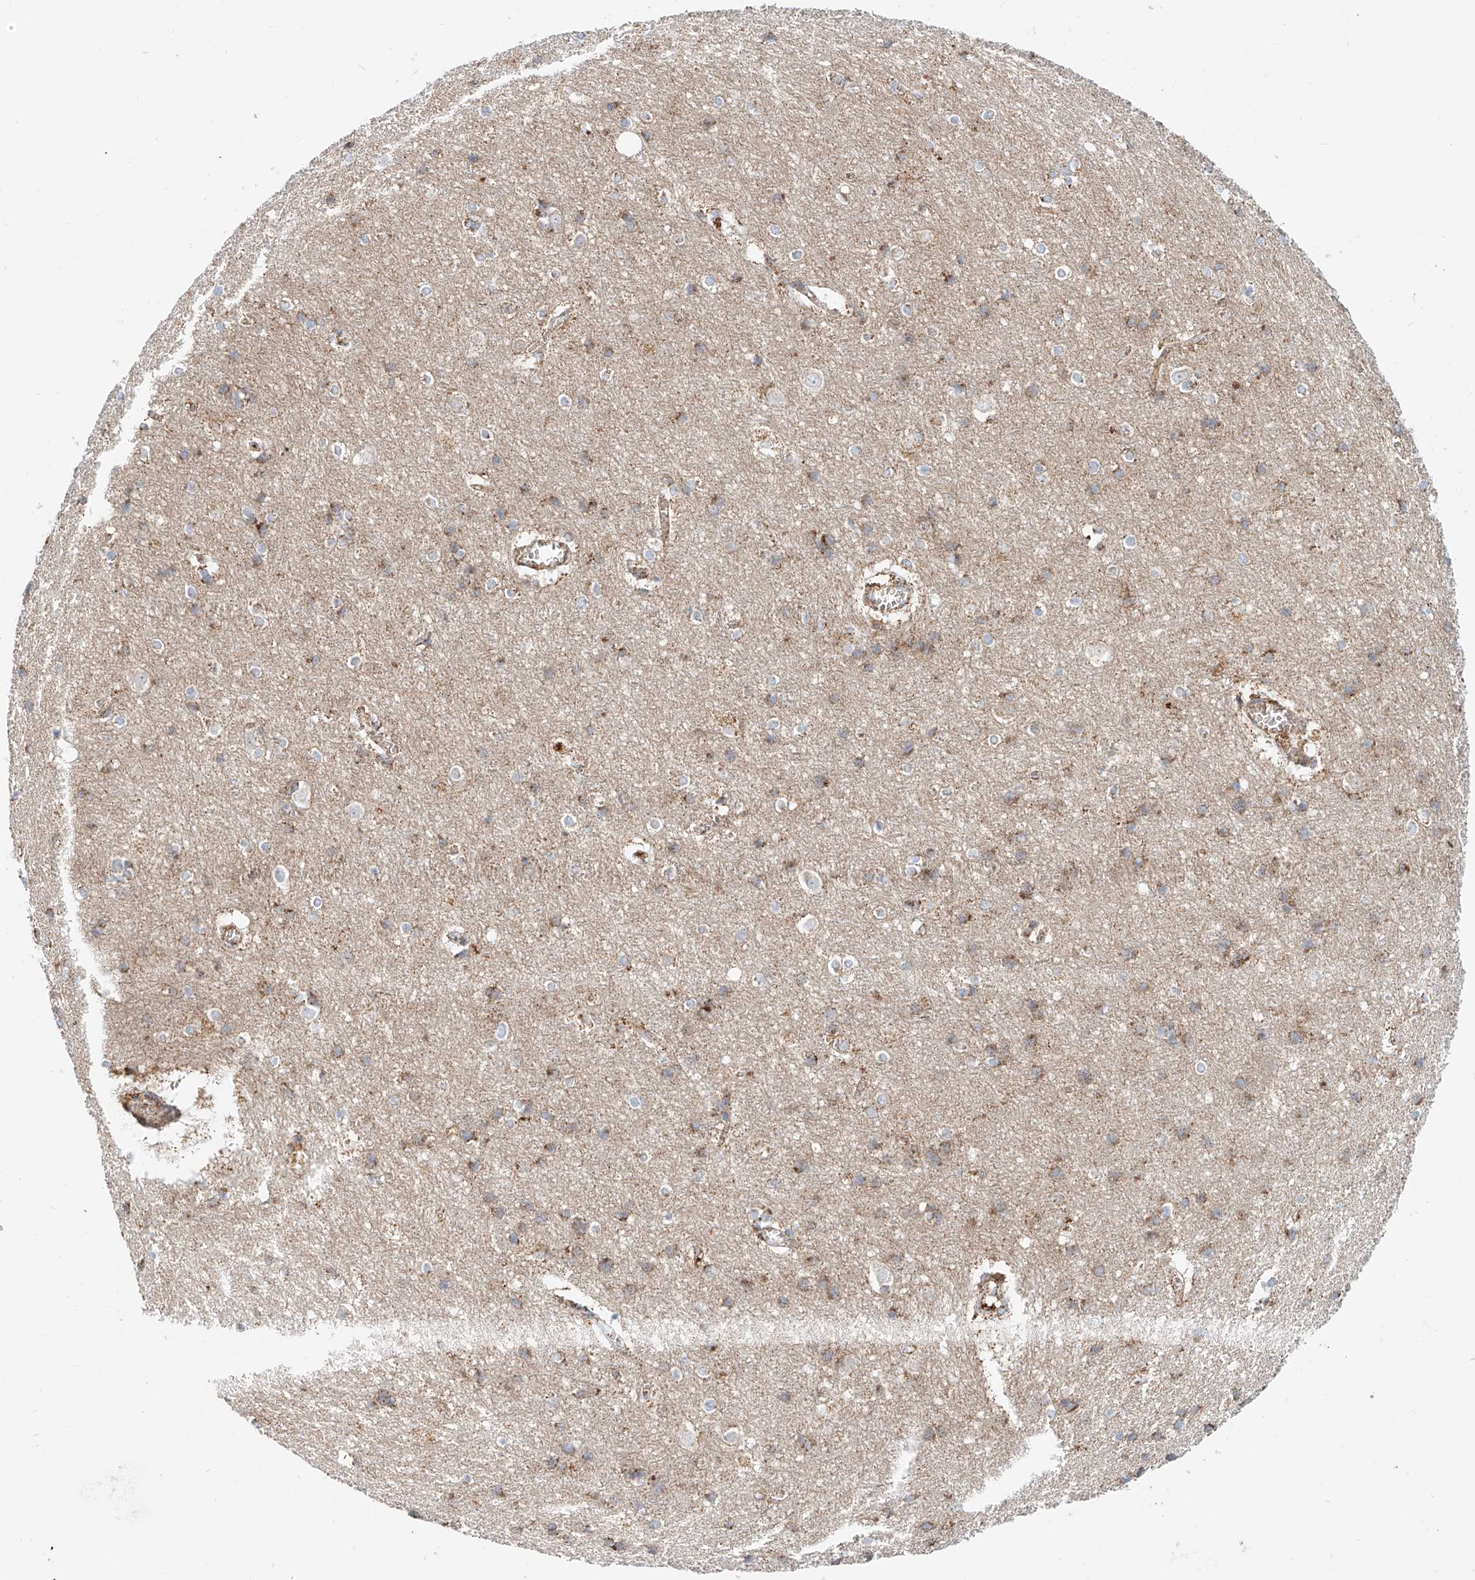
{"staining": {"intensity": "moderate", "quantity": ">75%", "location": "cytoplasmic/membranous"}, "tissue": "cerebral cortex", "cell_type": "Endothelial cells", "image_type": "normal", "snomed": [{"axis": "morphology", "description": "Normal tissue, NOS"}, {"axis": "topography", "description": "Cerebral cortex"}], "caption": "A high-resolution image shows IHC staining of normal cerebral cortex, which exhibits moderate cytoplasmic/membranous staining in approximately >75% of endothelial cells.", "gene": "CARD10", "patient": {"sex": "male", "age": 54}}